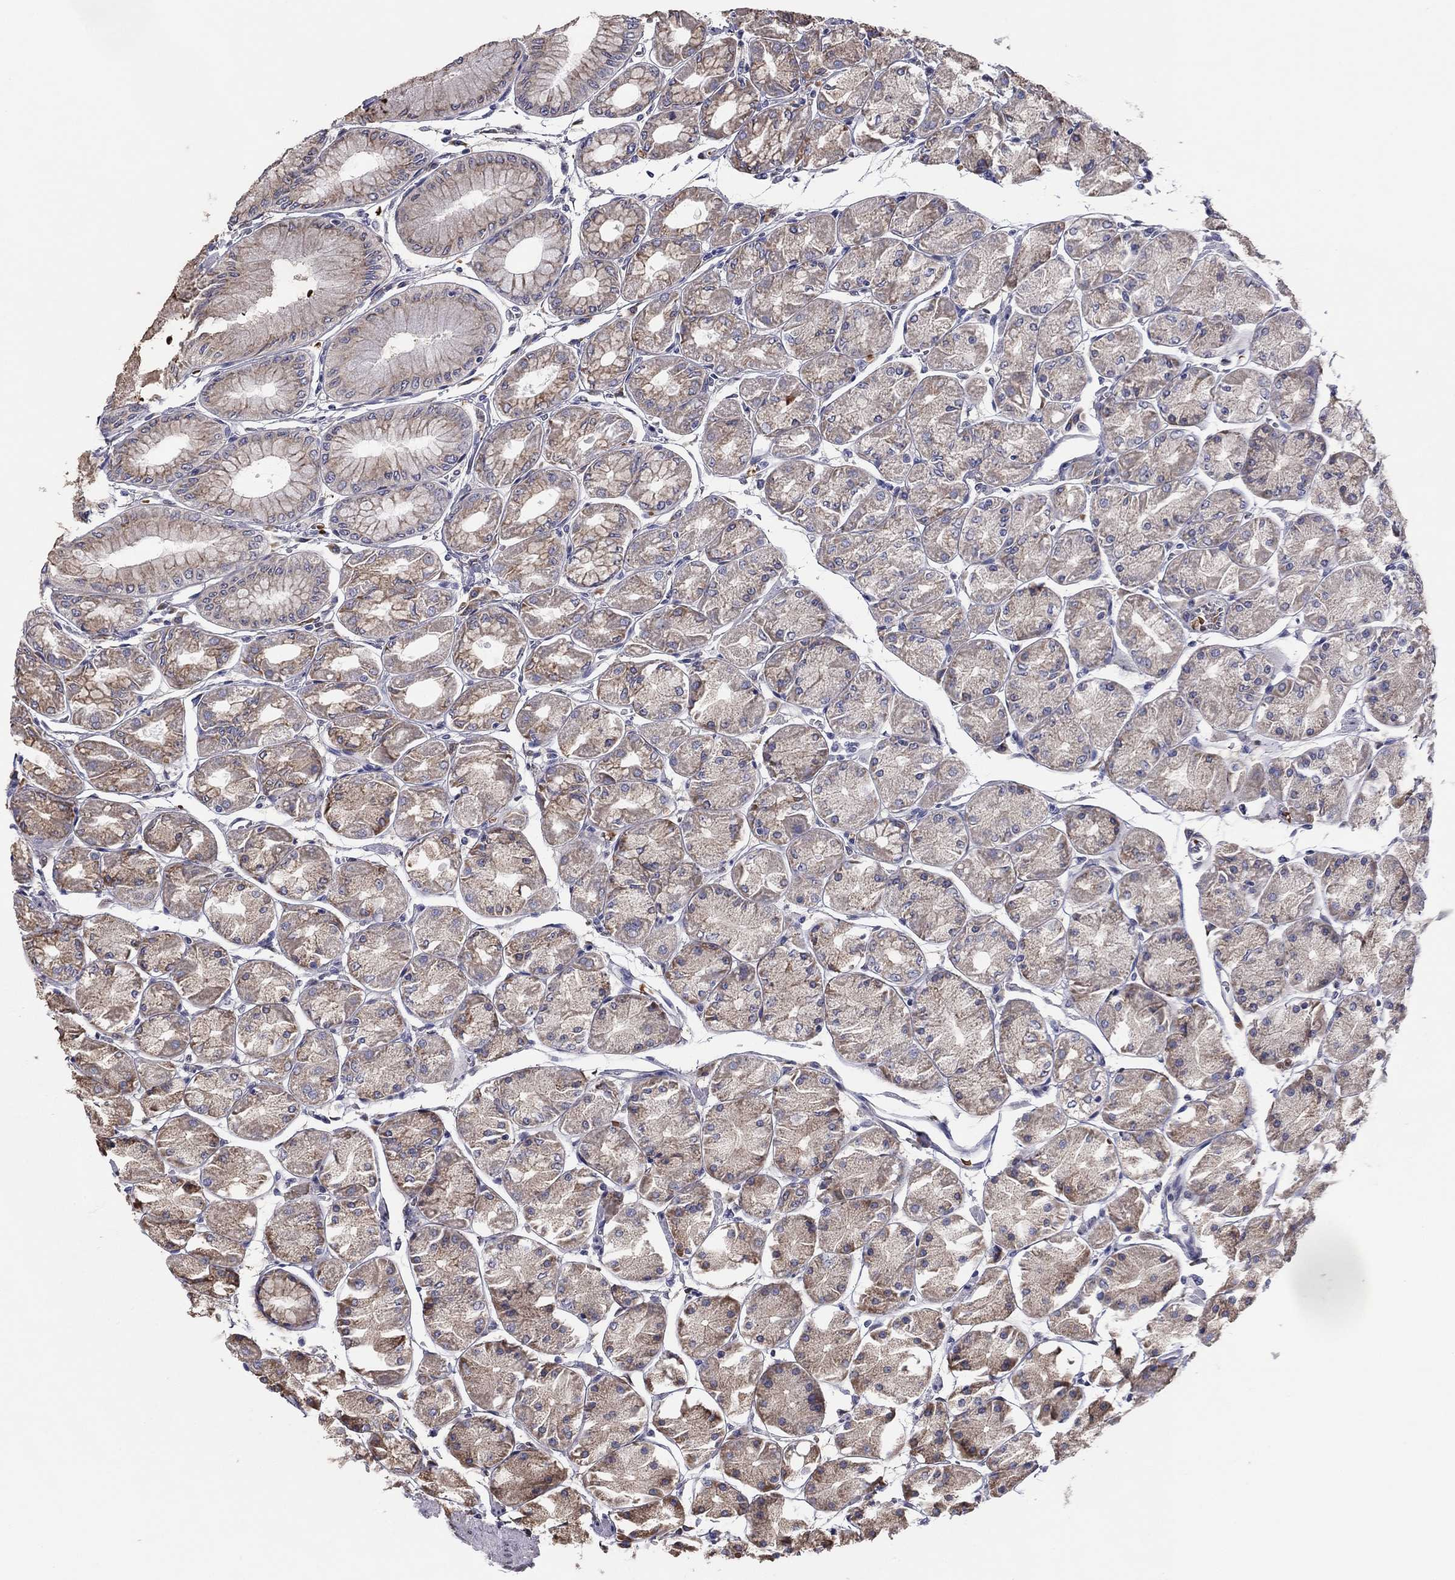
{"staining": {"intensity": "weak", "quantity": "25%-75%", "location": "cytoplasmic/membranous"}, "tissue": "stomach", "cell_type": "Glandular cells", "image_type": "normal", "snomed": [{"axis": "morphology", "description": "Normal tissue, NOS"}, {"axis": "topography", "description": "Stomach, upper"}], "caption": "High-power microscopy captured an immunohistochemistry (IHC) image of benign stomach, revealing weak cytoplasmic/membranous expression in about 25%-75% of glandular cells.", "gene": "HSPB2", "patient": {"sex": "male", "age": 60}}